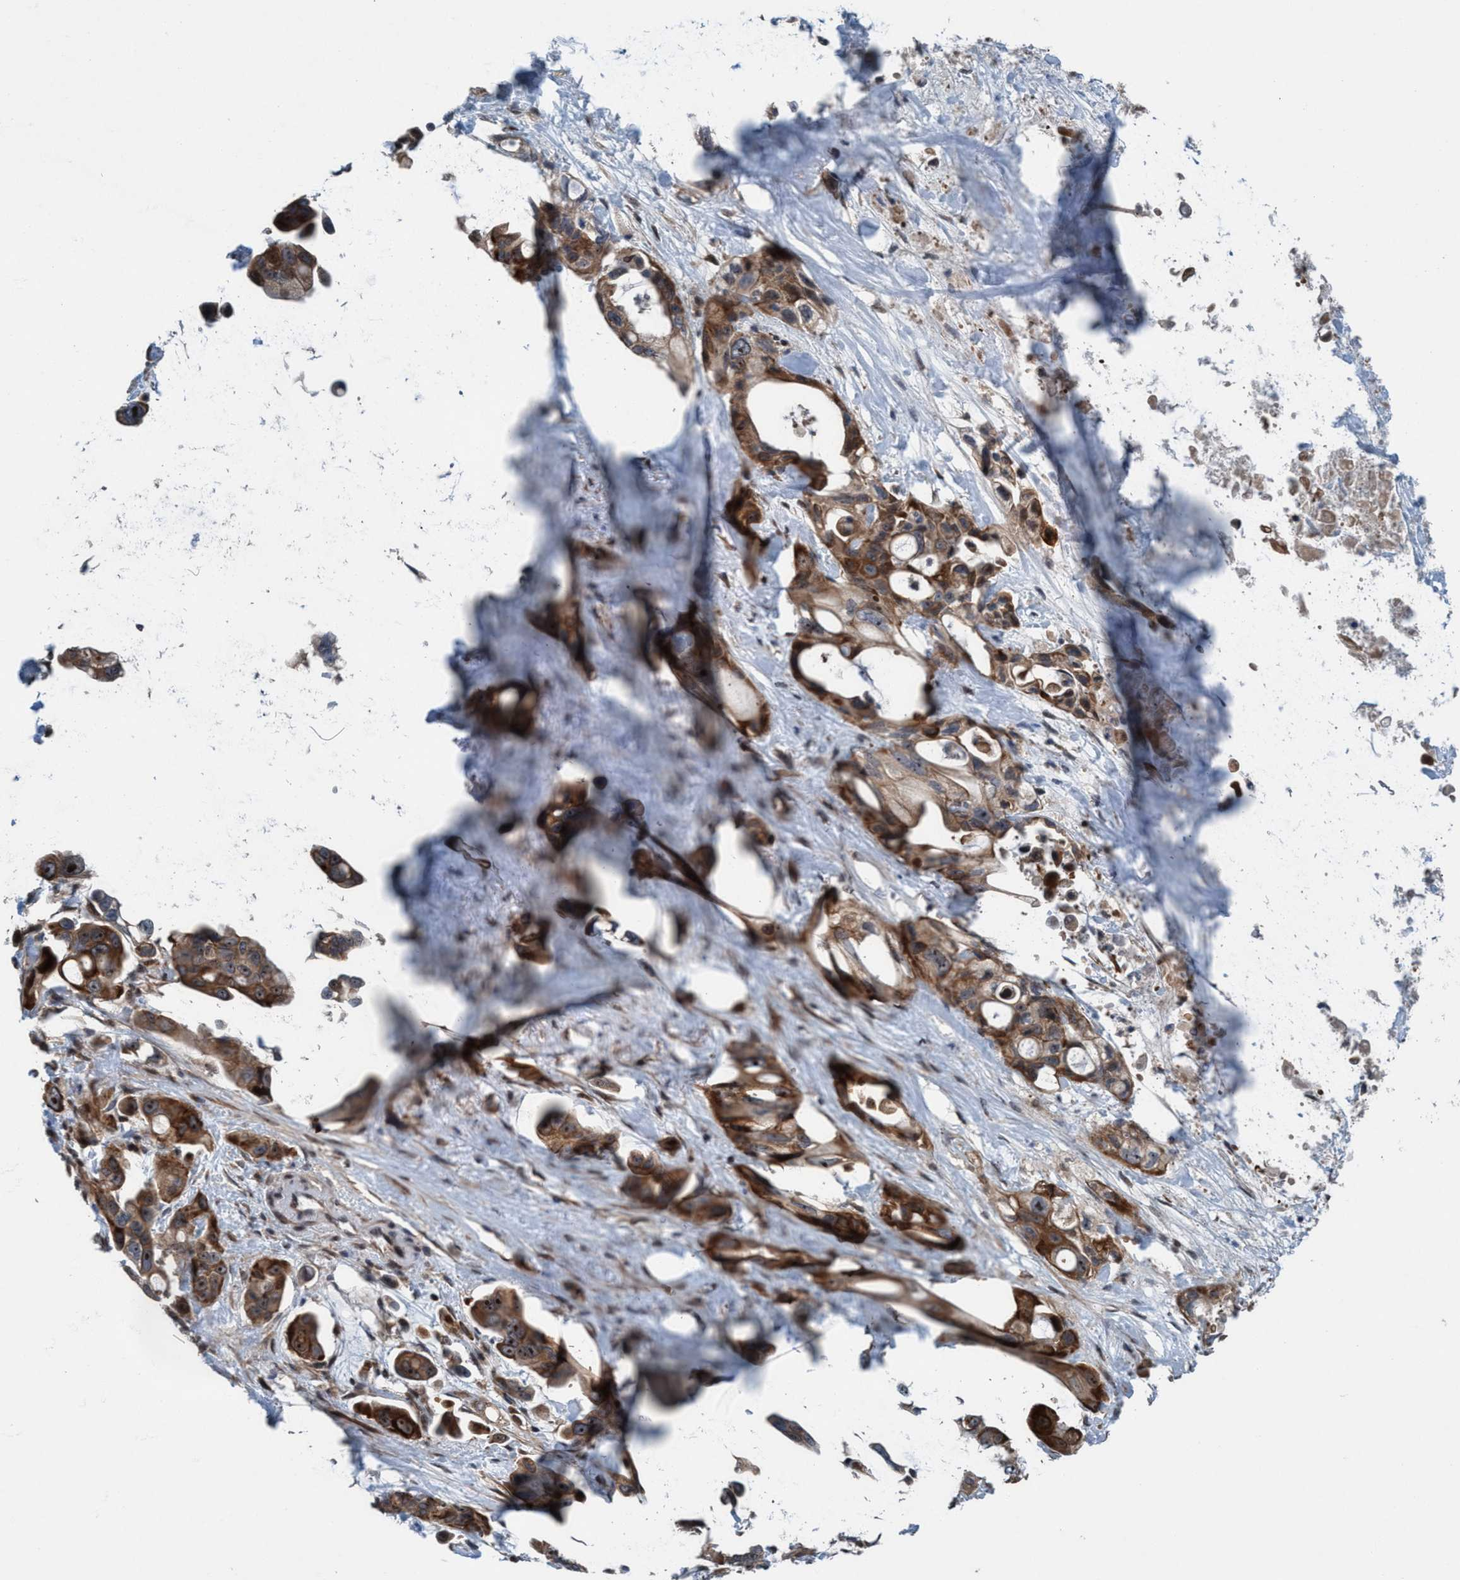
{"staining": {"intensity": "strong", "quantity": ">75%", "location": "cytoplasmic/membranous,nuclear"}, "tissue": "pancreatic cancer", "cell_type": "Tumor cells", "image_type": "cancer", "snomed": [{"axis": "morphology", "description": "Adenocarcinoma, NOS"}, {"axis": "topography", "description": "Pancreas"}], "caption": "IHC of human pancreatic cancer shows high levels of strong cytoplasmic/membranous and nuclear positivity in approximately >75% of tumor cells. (brown staining indicates protein expression, while blue staining denotes nuclei).", "gene": "NISCH", "patient": {"sex": "male", "age": 53}}